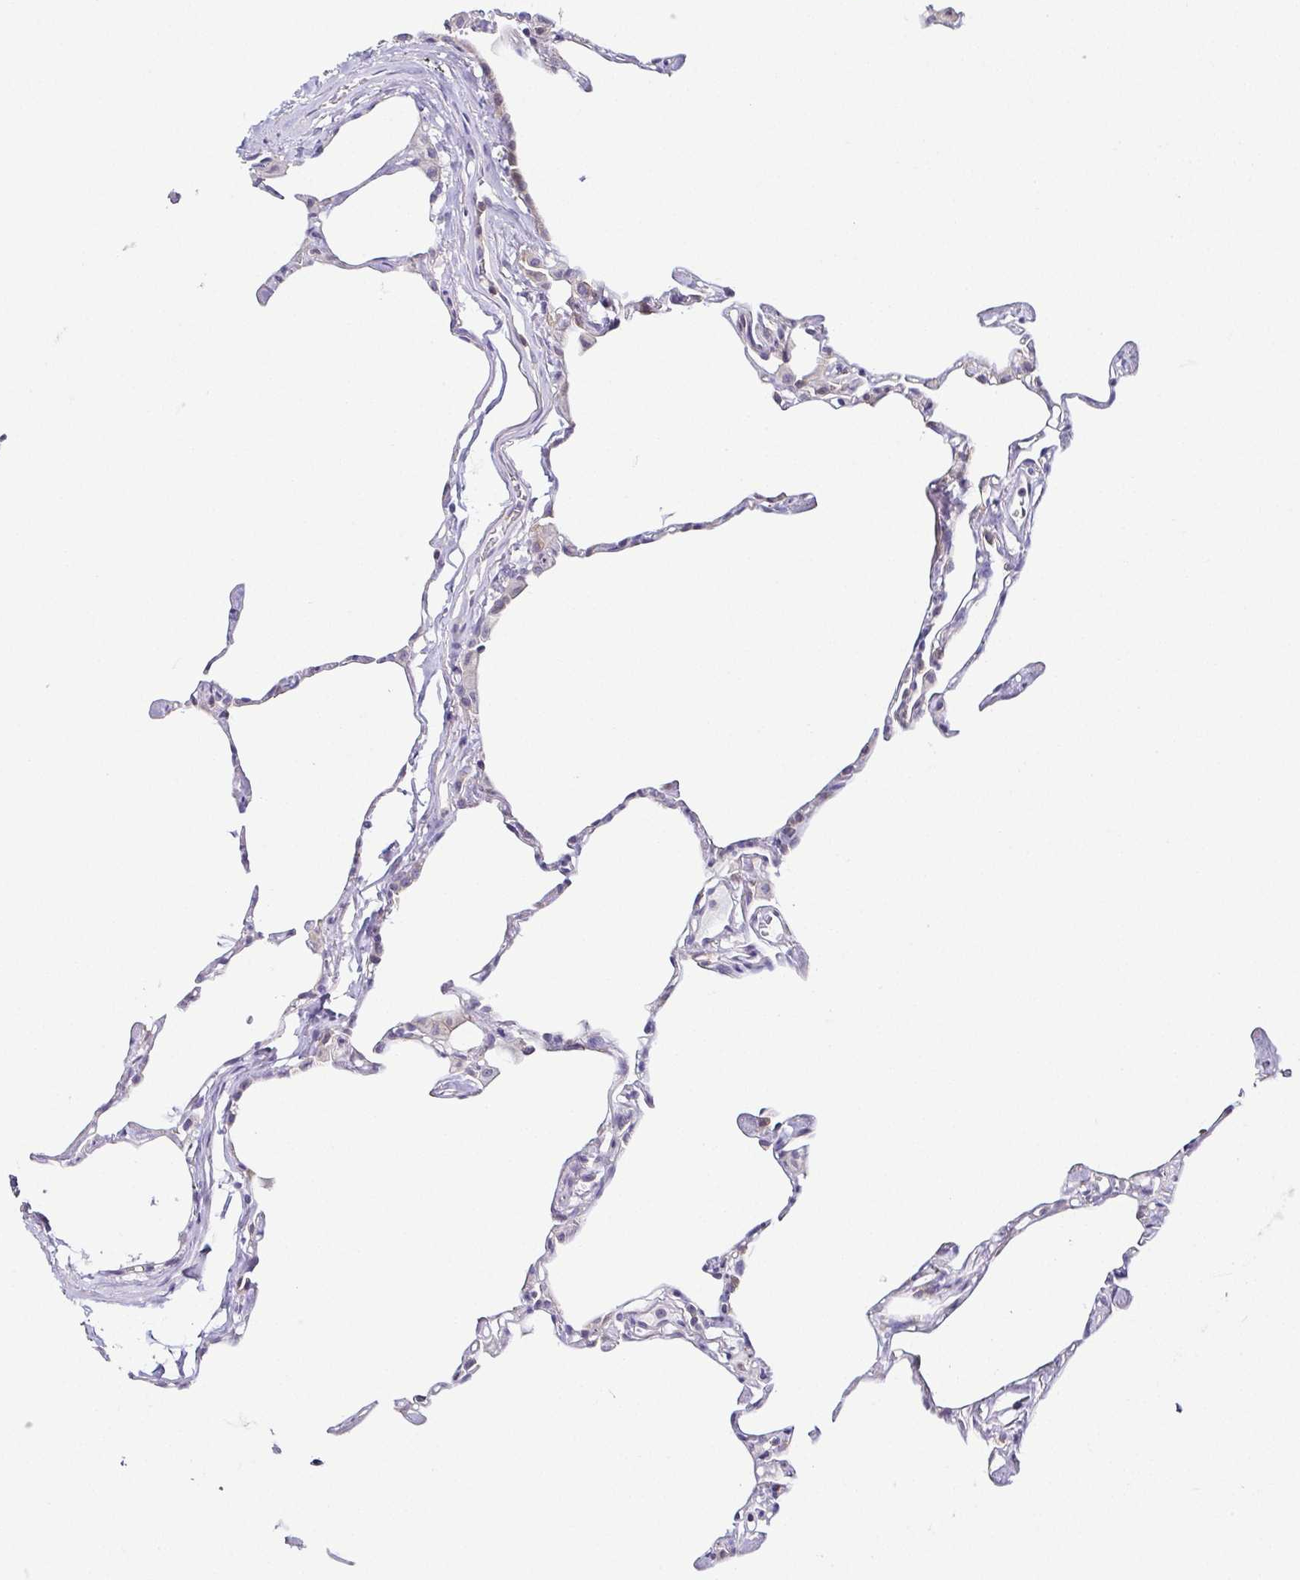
{"staining": {"intensity": "negative", "quantity": "none", "location": "none"}, "tissue": "lung", "cell_type": "Alveolar cells", "image_type": "normal", "snomed": [{"axis": "morphology", "description": "Normal tissue, NOS"}, {"axis": "topography", "description": "Lung"}], "caption": "Immunohistochemistry (IHC) of benign human lung displays no positivity in alveolar cells. Nuclei are stained in blue.", "gene": "FAM162B", "patient": {"sex": "male", "age": 65}}